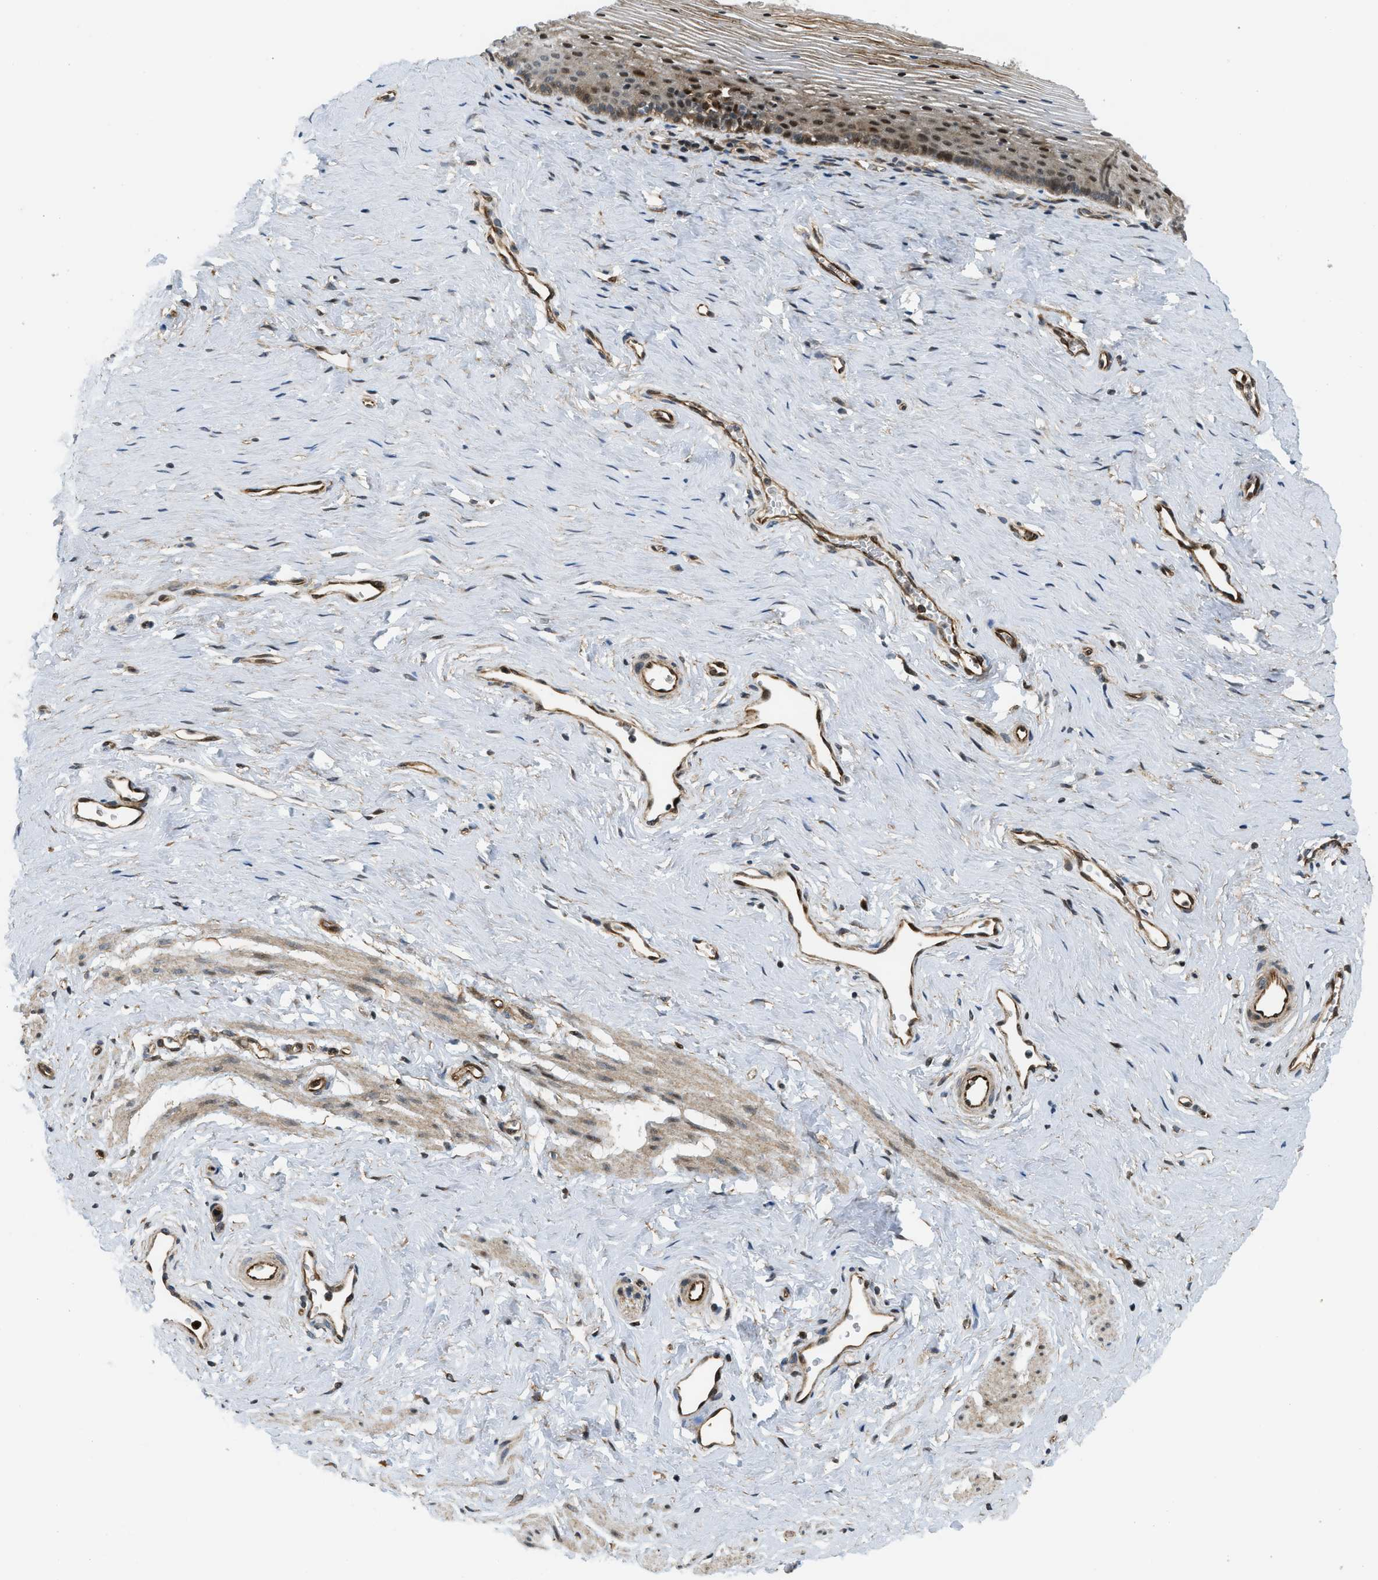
{"staining": {"intensity": "strong", "quantity": ">75%", "location": "cytoplasmic/membranous,nuclear"}, "tissue": "vagina", "cell_type": "Squamous epithelial cells", "image_type": "normal", "snomed": [{"axis": "morphology", "description": "Normal tissue, NOS"}, {"axis": "topography", "description": "Vagina"}], "caption": "Strong cytoplasmic/membranous,nuclear expression for a protein is seen in about >75% of squamous epithelial cells of normal vagina using IHC.", "gene": "LTA4H", "patient": {"sex": "female", "age": 32}}